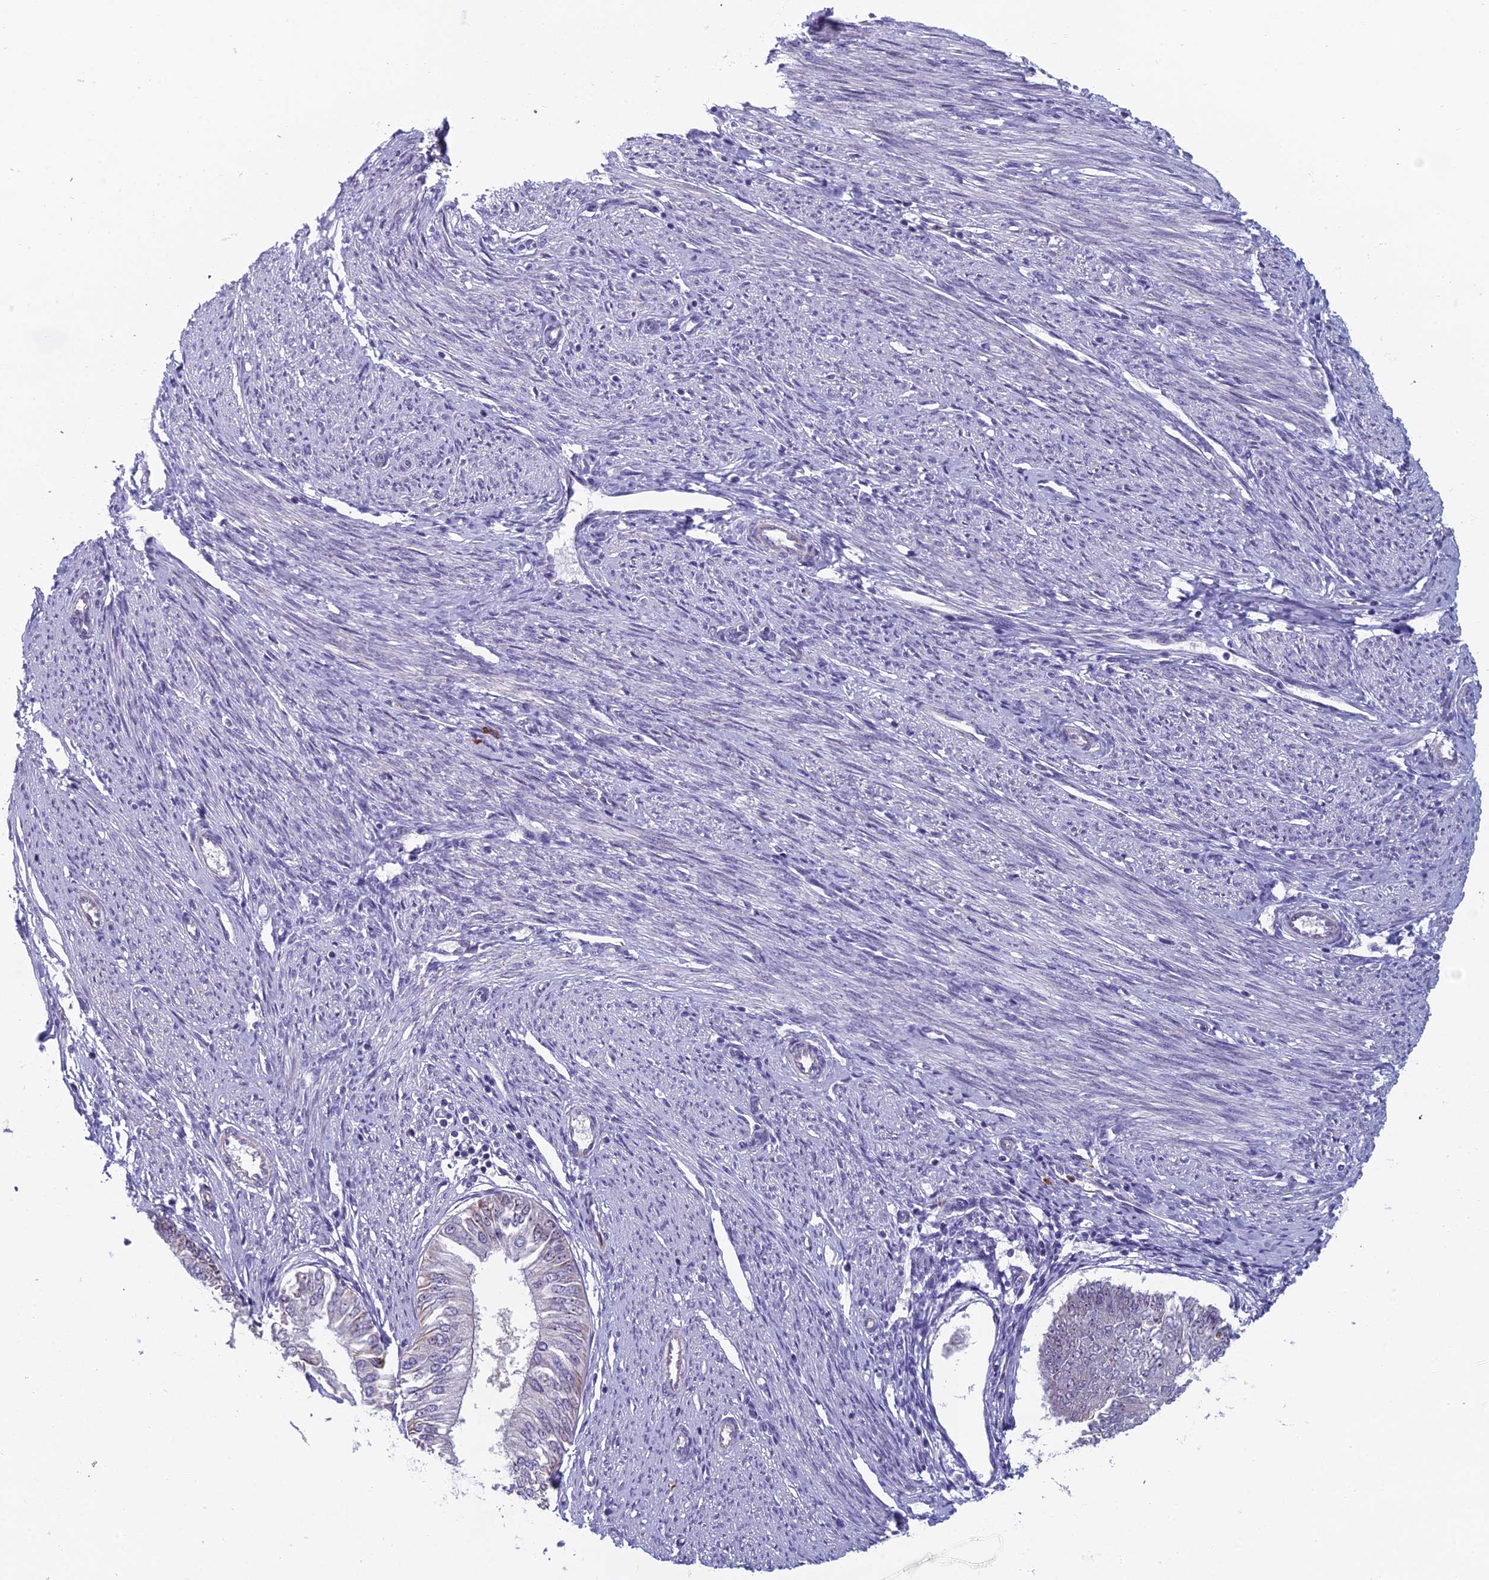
{"staining": {"intensity": "negative", "quantity": "none", "location": "none"}, "tissue": "endometrial cancer", "cell_type": "Tumor cells", "image_type": "cancer", "snomed": [{"axis": "morphology", "description": "Adenocarcinoma, NOS"}, {"axis": "topography", "description": "Endometrium"}], "caption": "Endometrial cancer stained for a protein using immunohistochemistry (IHC) reveals no staining tumor cells.", "gene": "NOC2L", "patient": {"sex": "female", "age": 58}}